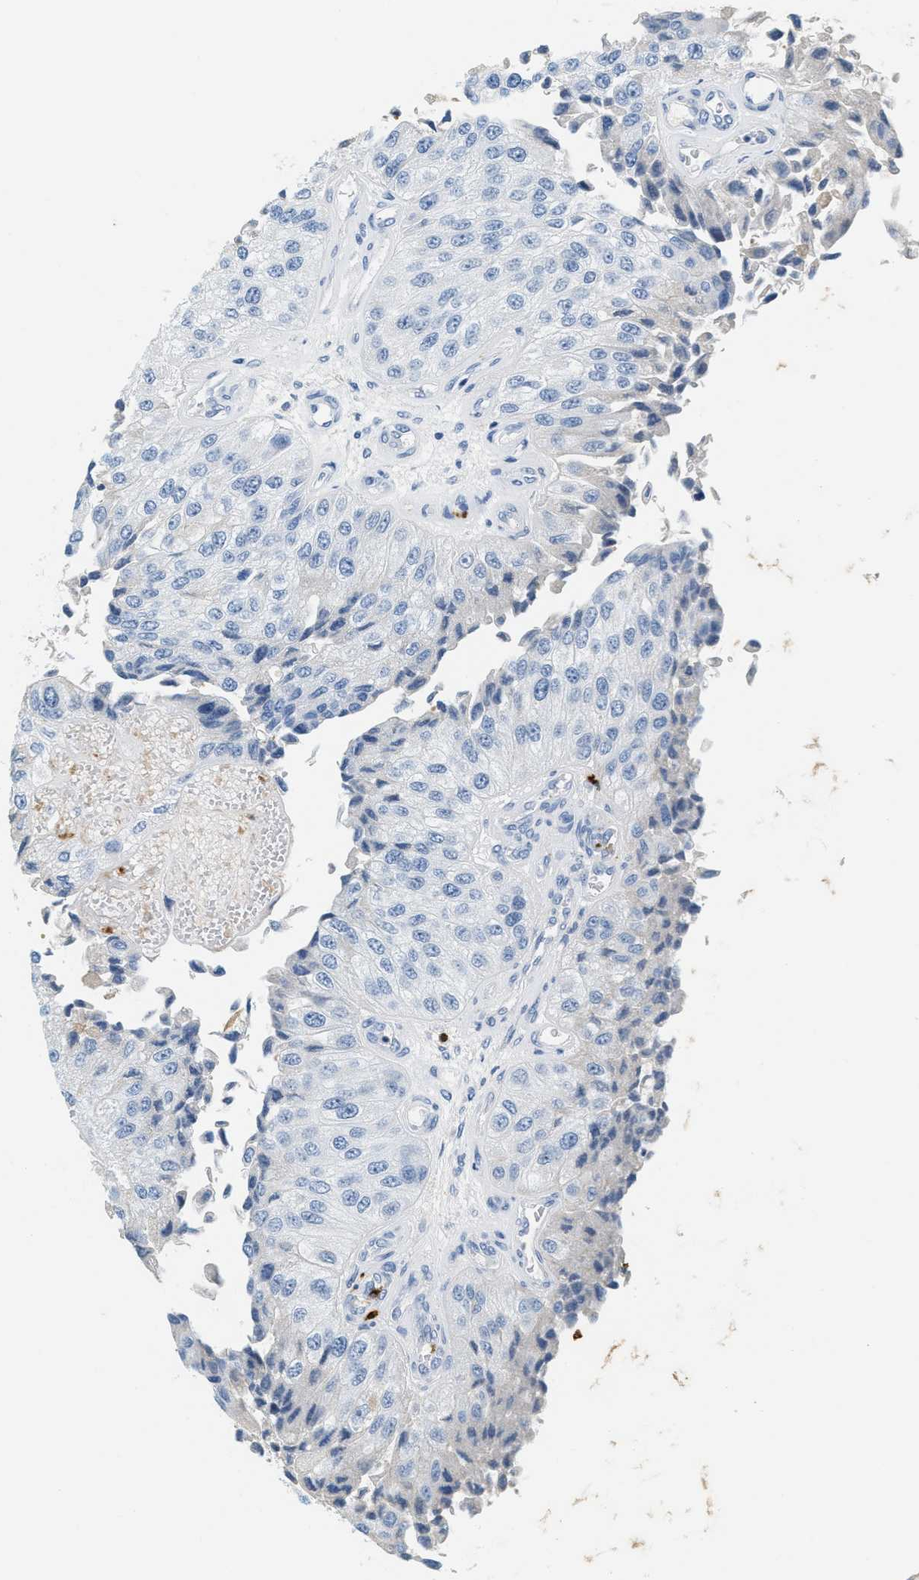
{"staining": {"intensity": "negative", "quantity": "none", "location": "none"}, "tissue": "urothelial cancer", "cell_type": "Tumor cells", "image_type": "cancer", "snomed": [{"axis": "morphology", "description": "Urothelial carcinoma, High grade"}, {"axis": "topography", "description": "Kidney"}, {"axis": "topography", "description": "Urinary bladder"}], "caption": "This is a image of immunohistochemistry (IHC) staining of high-grade urothelial carcinoma, which shows no expression in tumor cells.", "gene": "LCN2", "patient": {"sex": "male", "age": 77}}